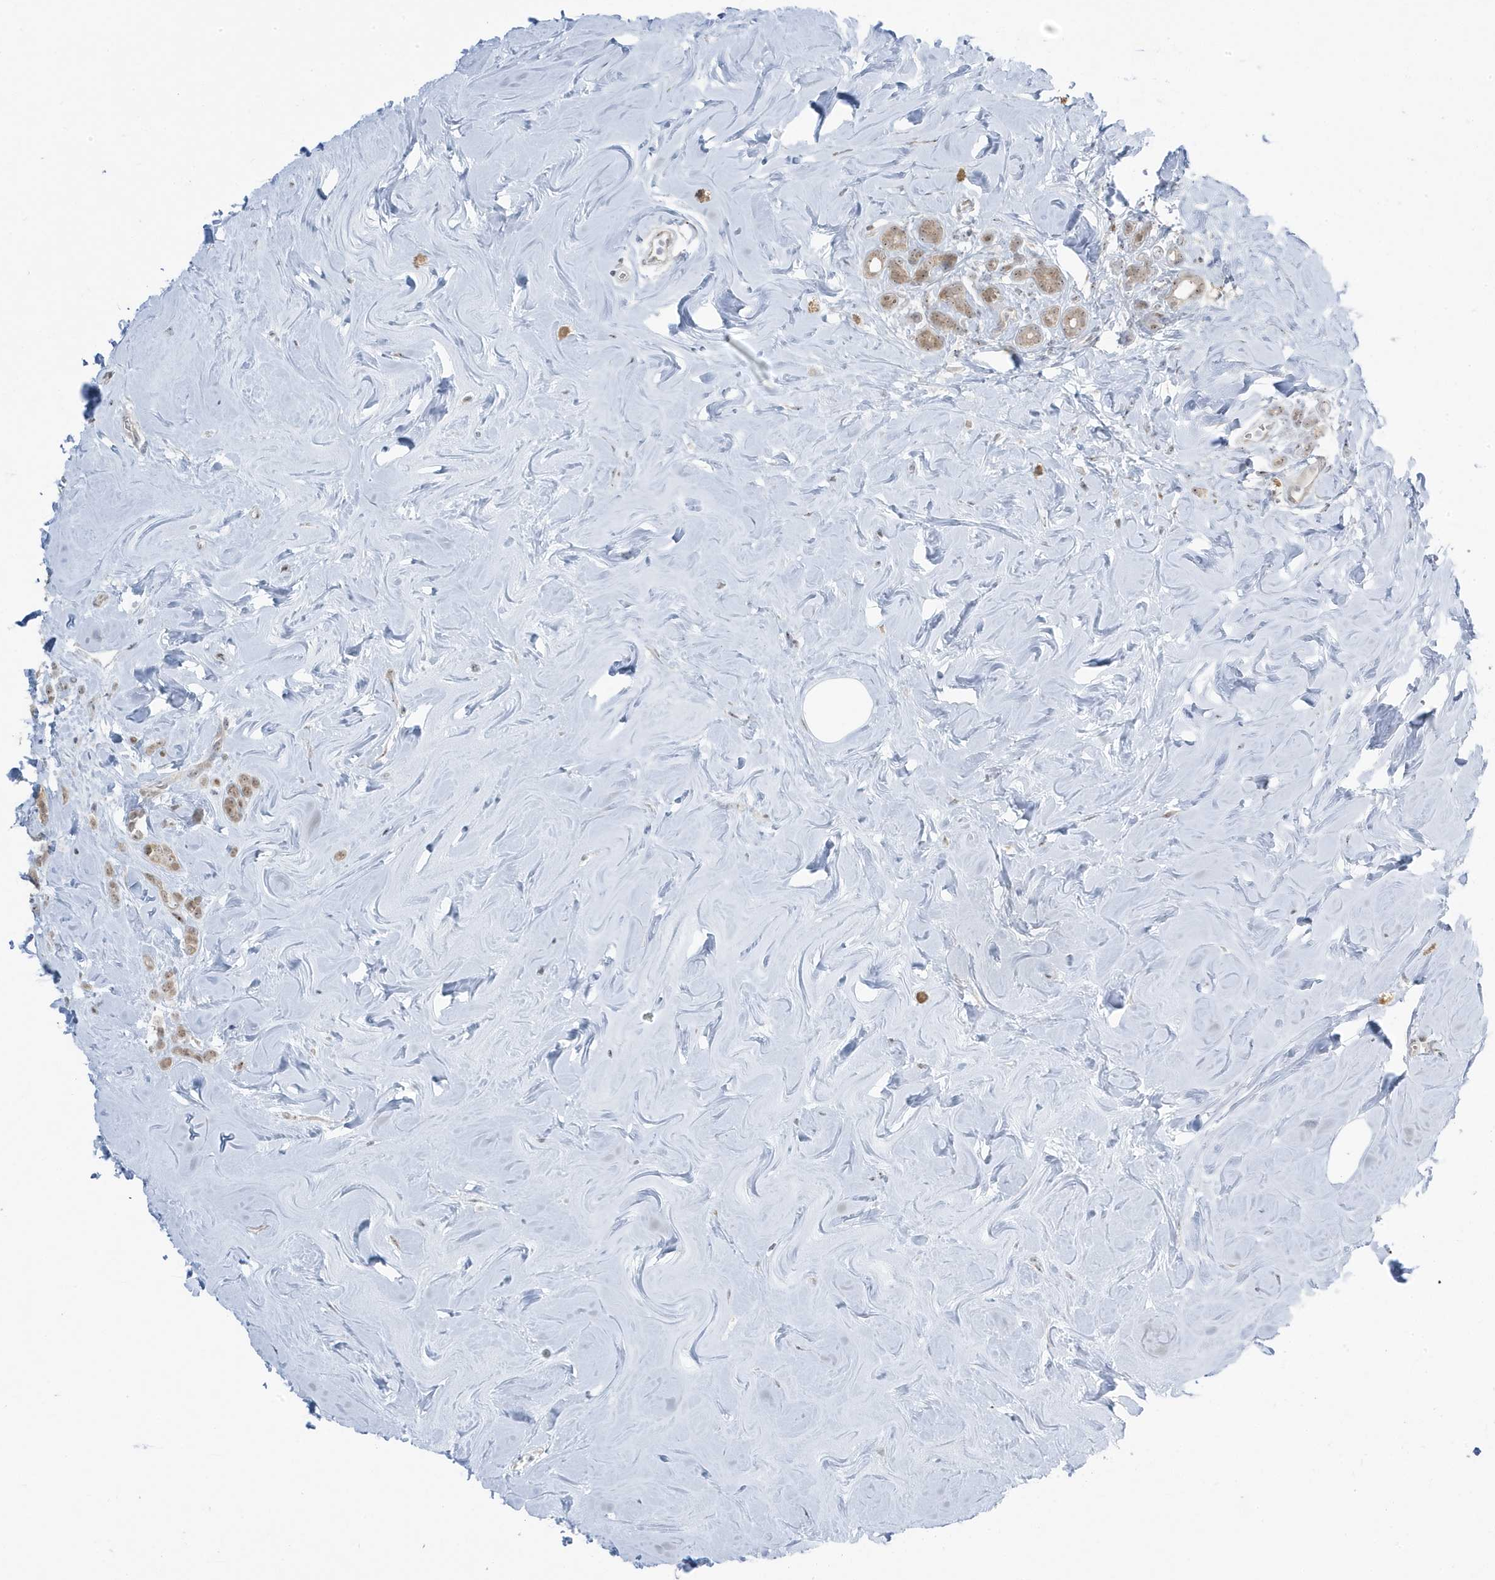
{"staining": {"intensity": "moderate", "quantity": ">75%", "location": "nuclear"}, "tissue": "breast cancer", "cell_type": "Tumor cells", "image_type": "cancer", "snomed": [{"axis": "morphology", "description": "Lobular carcinoma"}, {"axis": "topography", "description": "Breast"}], "caption": "This is a histology image of immunohistochemistry staining of breast lobular carcinoma, which shows moderate expression in the nuclear of tumor cells.", "gene": "TSEN15", "patient": {"sex": "female", "age": 47}}